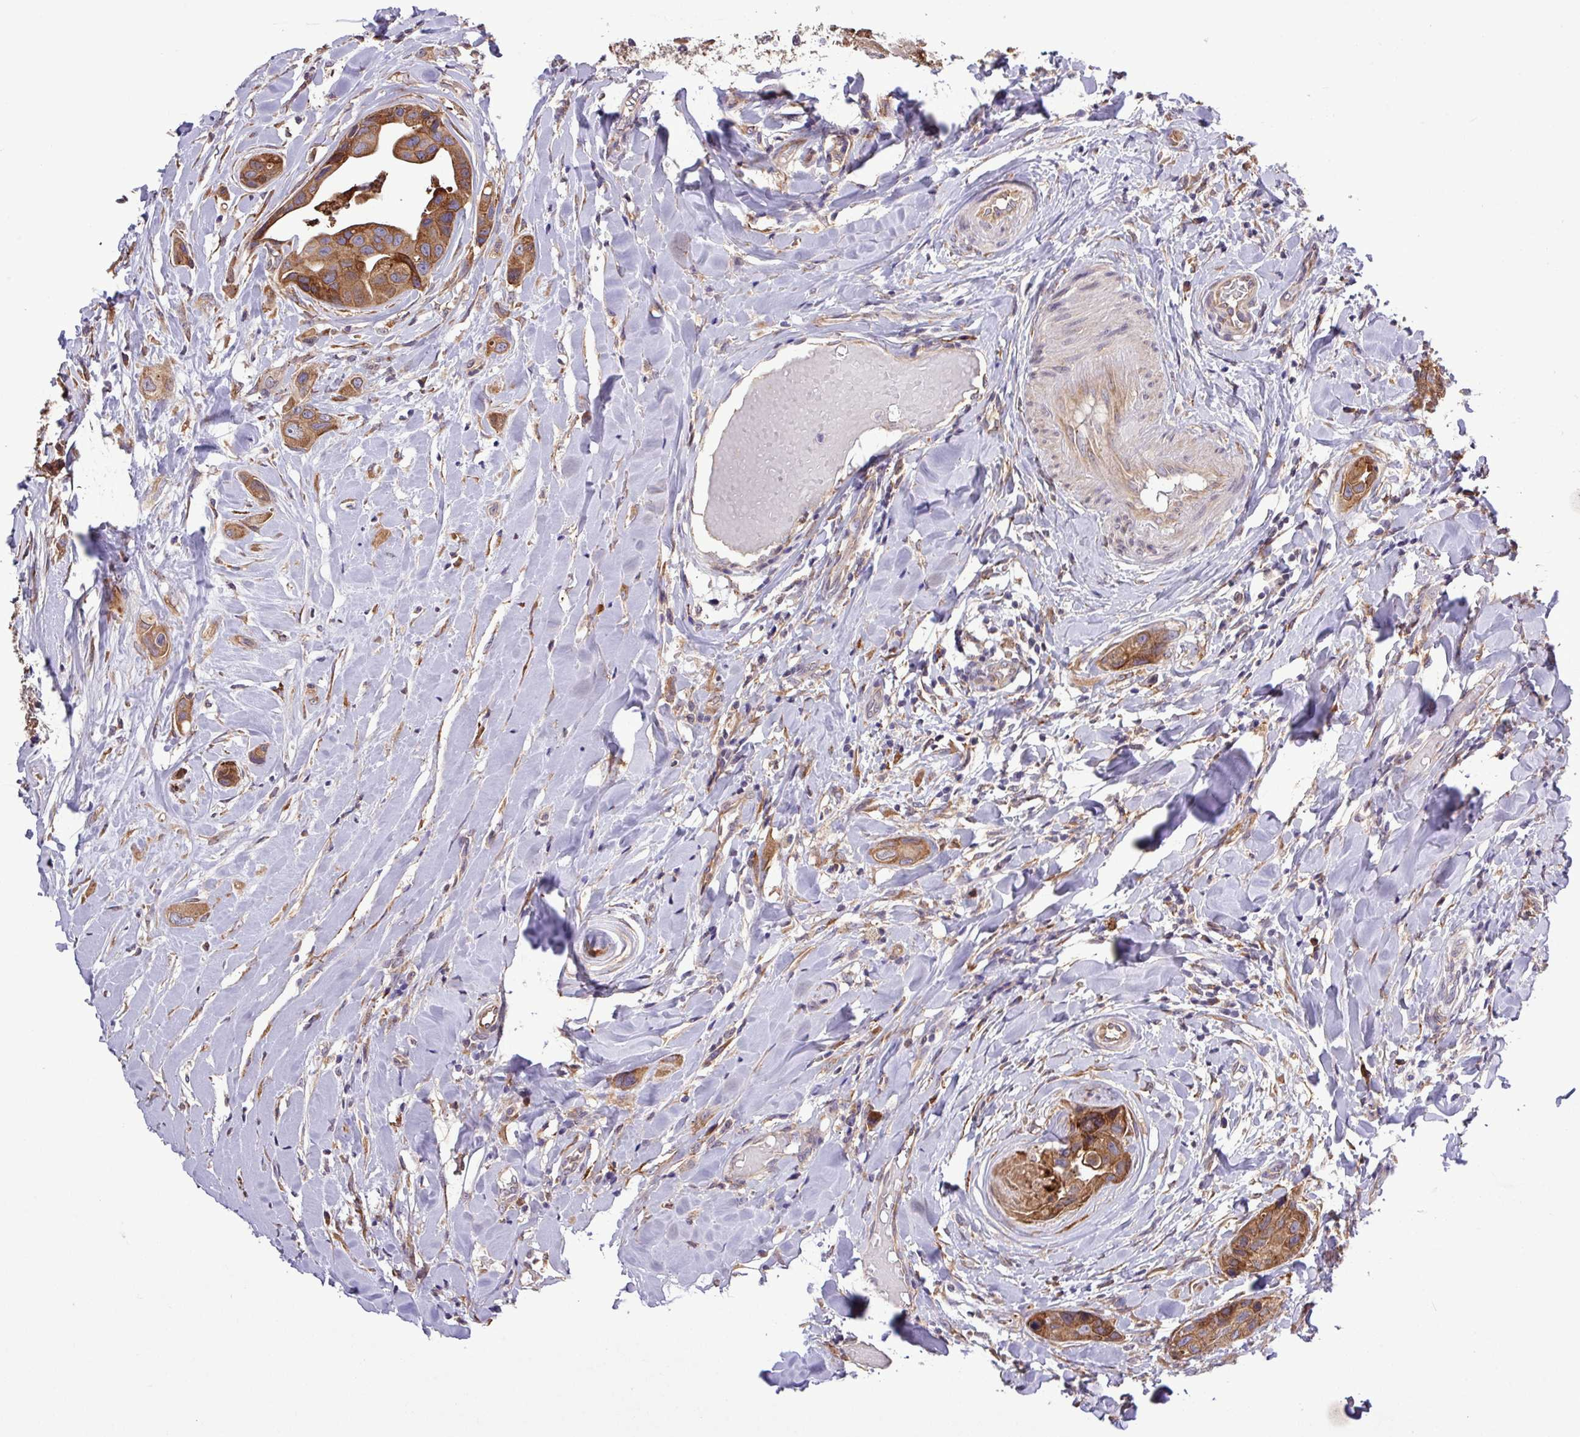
{"staining": {"intensity": "moderate", "quantity": ">75%", "location": "cytoplasmic/membranous"}, "tissue": "head and neck cancer", "cell_type": "Tumor cells", "image_type": "cancer", "snomed": [{"axis": "morphology", "description": "Adenocarcinoma, NOS"}, {"axis": "morphology", "description": "Adenocarcinoma, metastatic, NOS"}, {"axis": "topography", "description": "Head-Neck"}], "caption": "Brown immunohistochemical staining in human head and neck metastatic adenocarcinoma displays moderate cytoplasmic/membranous positivity in about >75% of tumor cells. Nuclei are stained in blue.", "gene": "MEGF6", "patient": {"sex": "male", "age": 75}}